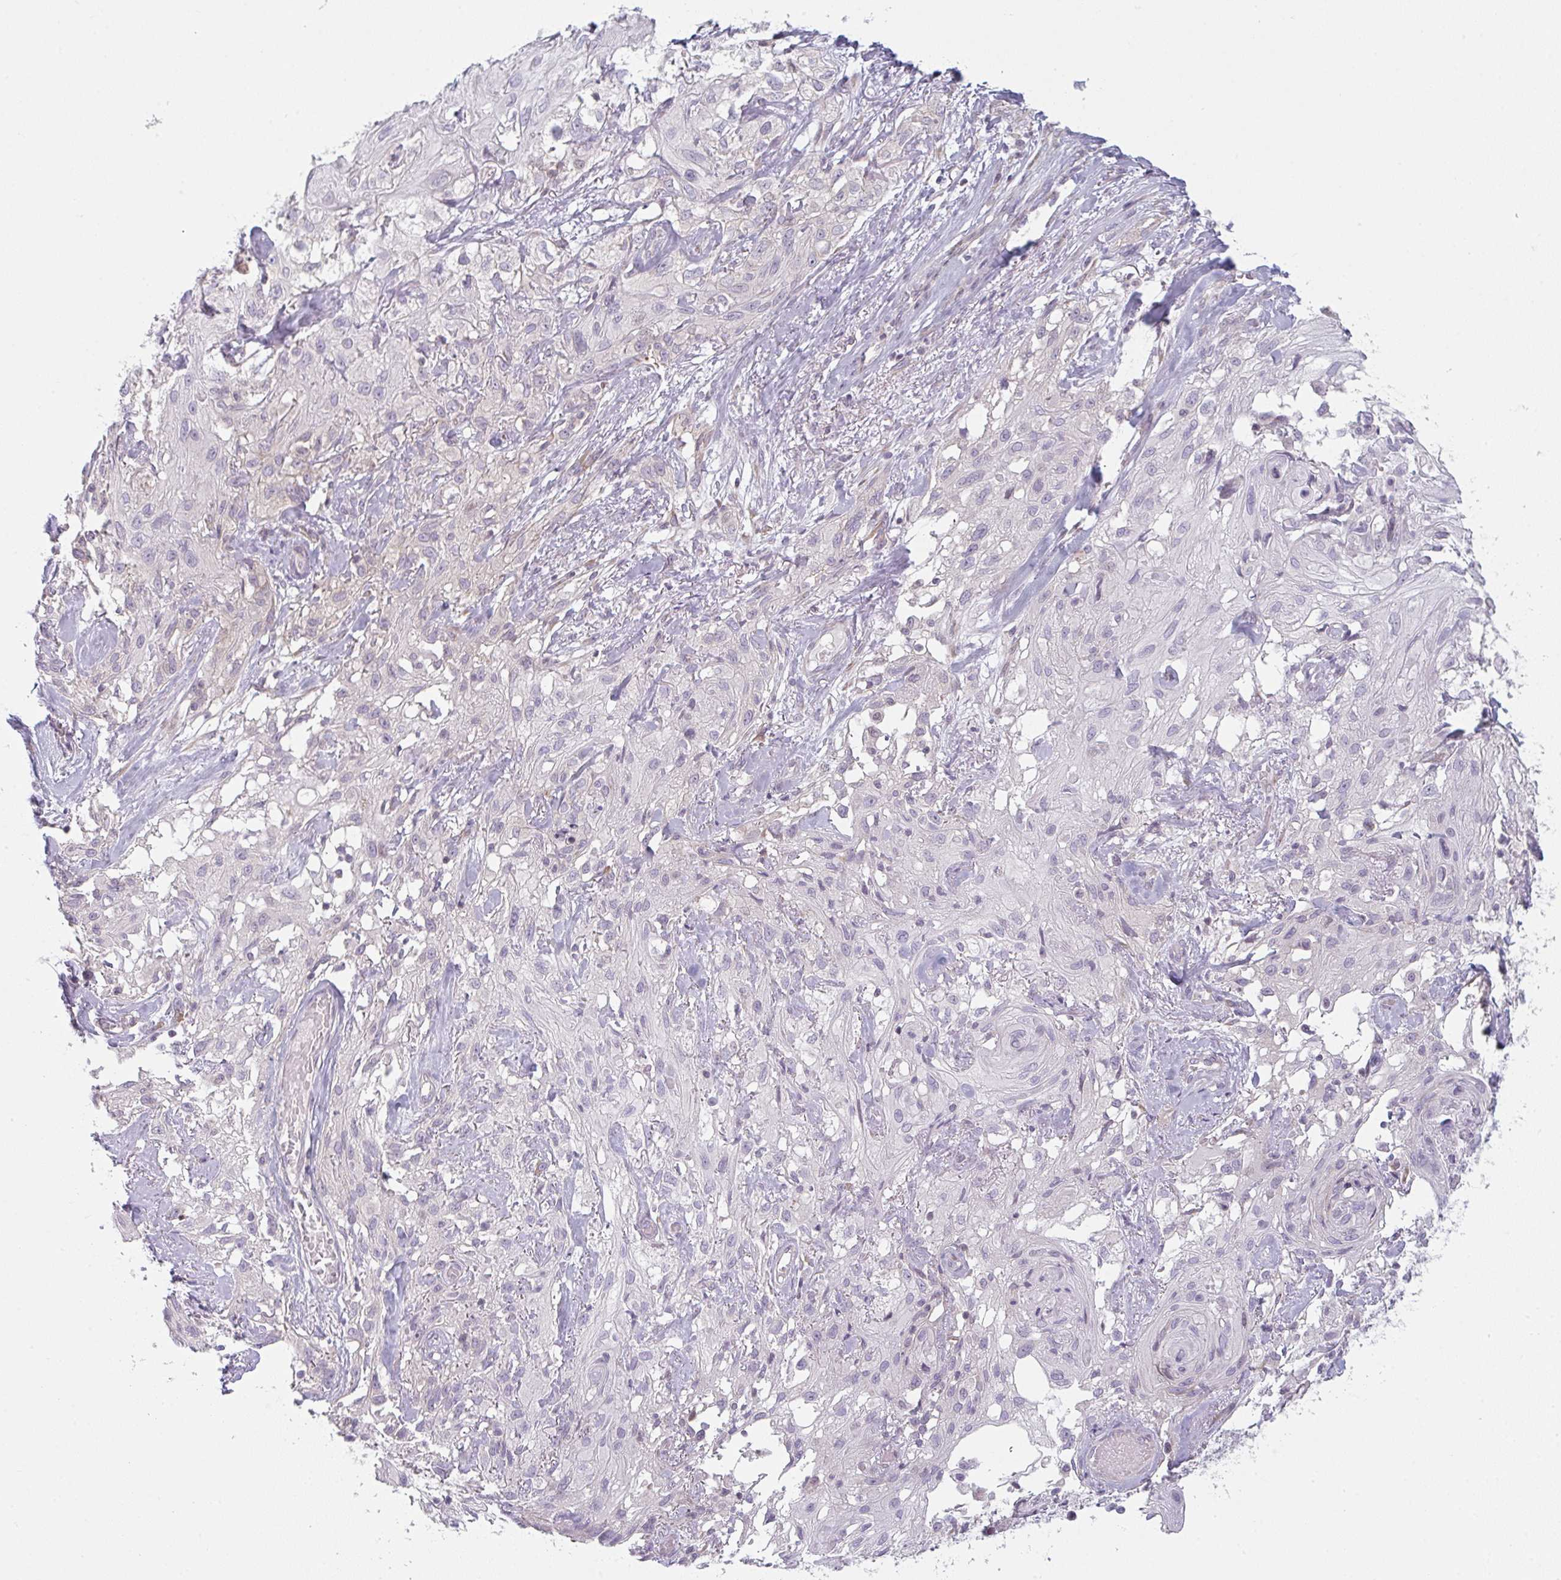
{"staining": {"intensity": "negative", "quantity": "none", "location": "none"}, "tissue": "skin cancer", "cell_type": "Tumor cells", "image_type": "cancer", "snomed": [{"axis": "morphology", "description": "Squamous cell carcinoma, NOS"}, {"axis": "topography", "description": "Skin"}, {"axis": "topography", "description": "Vulva"}], "caption": "Tumor cells show no significant positivity in squamous cell carcinoma (skin). The staining was performed using DAB (3,3'-diaminobenzidine) to visualize the protein expression in brown, while the nuclei were stained in blue with hematoxylin (Magnification: 20x).", "gene": "TMEM237", "patient": {"sex": "female", "age": 86}}